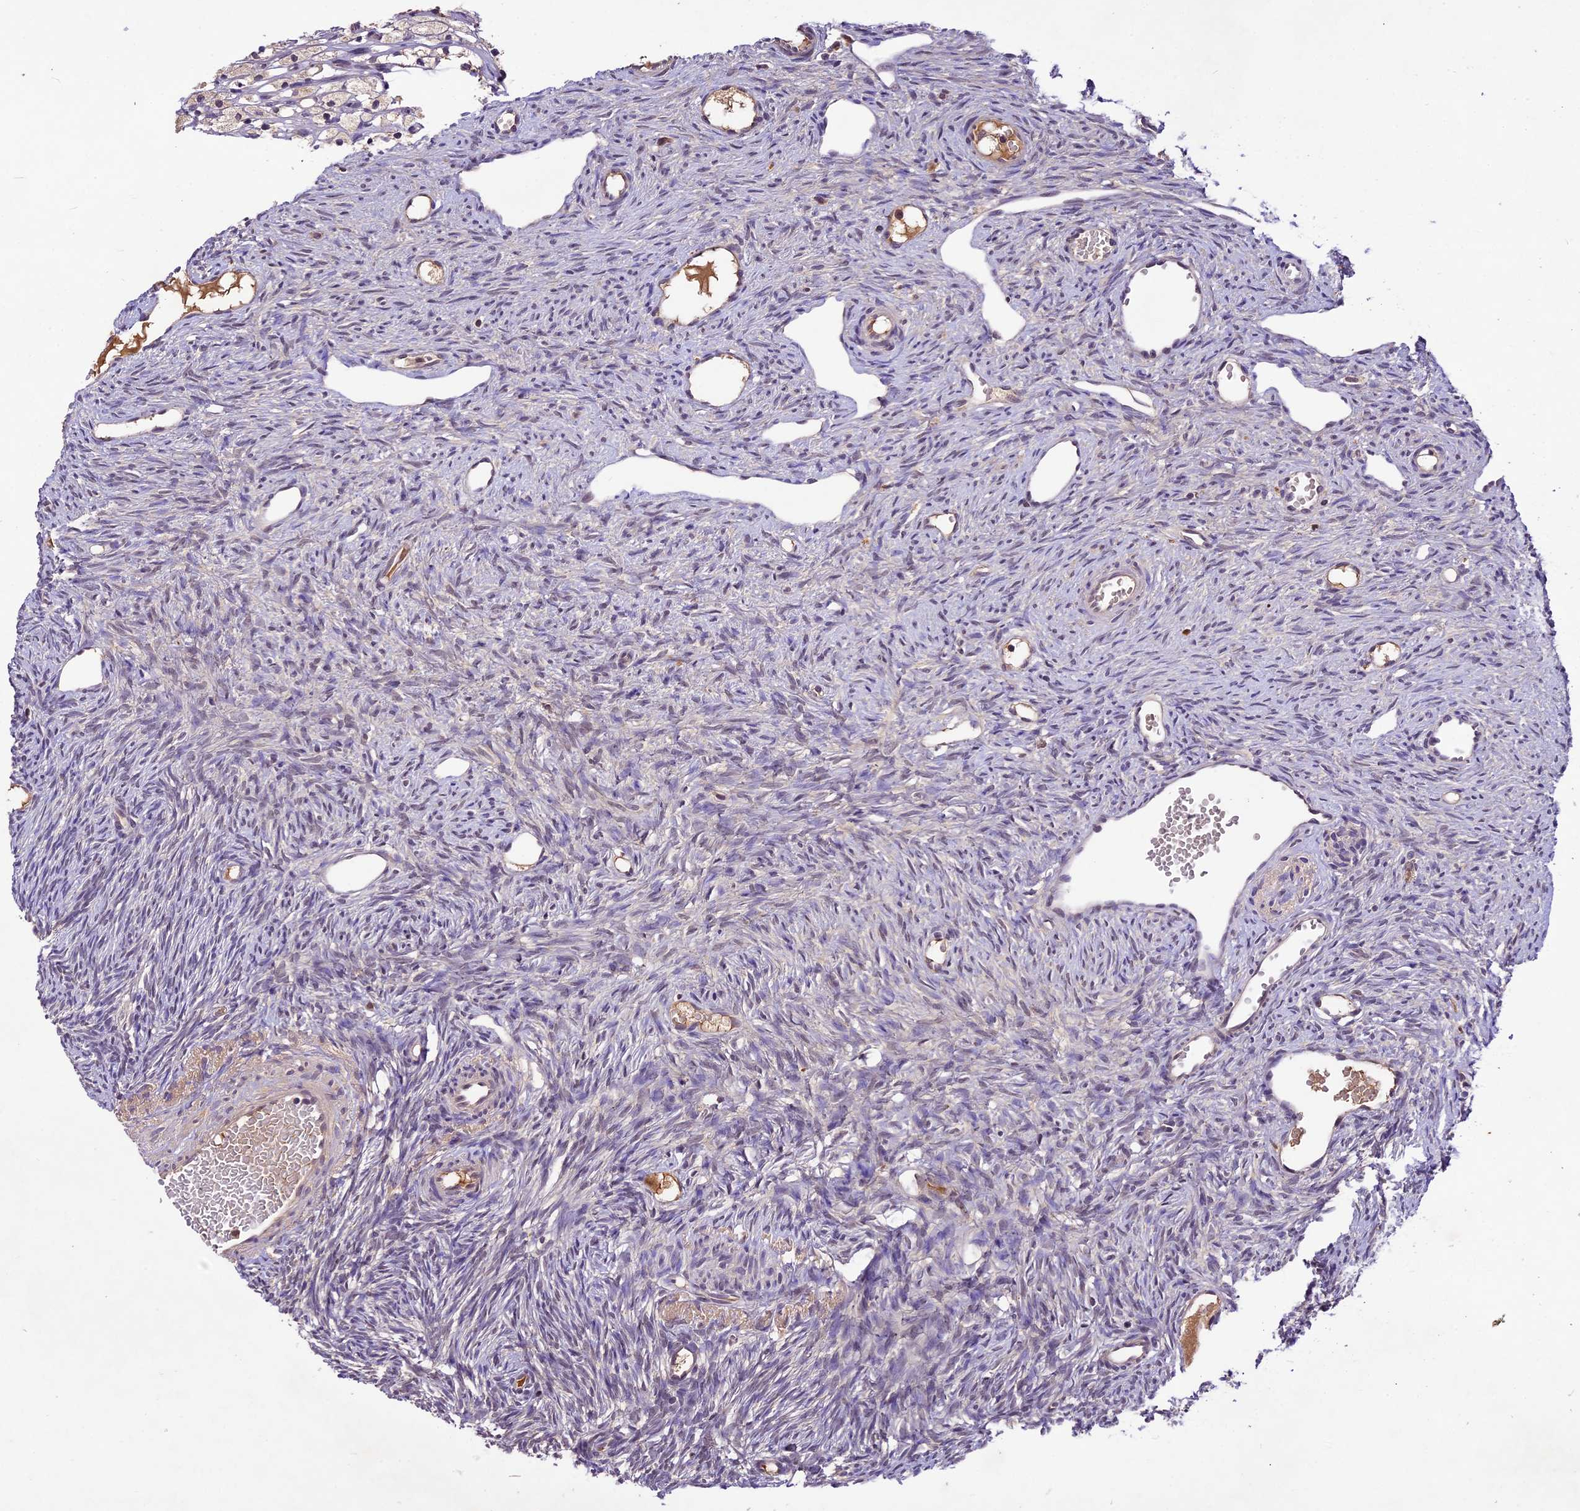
{"staining": {"intensity": "negative", "quantity": "none", "location": "none"}, "tissue": "ovary", "cell_type": "Ovarian stroma cells", "image_type": "normal", "snomed": [{"axis": "morphology", "description": "Normal tissue, NOS"}, {"axis": "topography", "description": "Ovary"}], "caption": "High power microscopy image of an immunohistochemistry (IHC) histopathology image of unremarkable ovary, revealing no significant staining in ovarian stroma cells.", "gene": "ATP10A", "patient": {"sex": "female", "age": 51}}